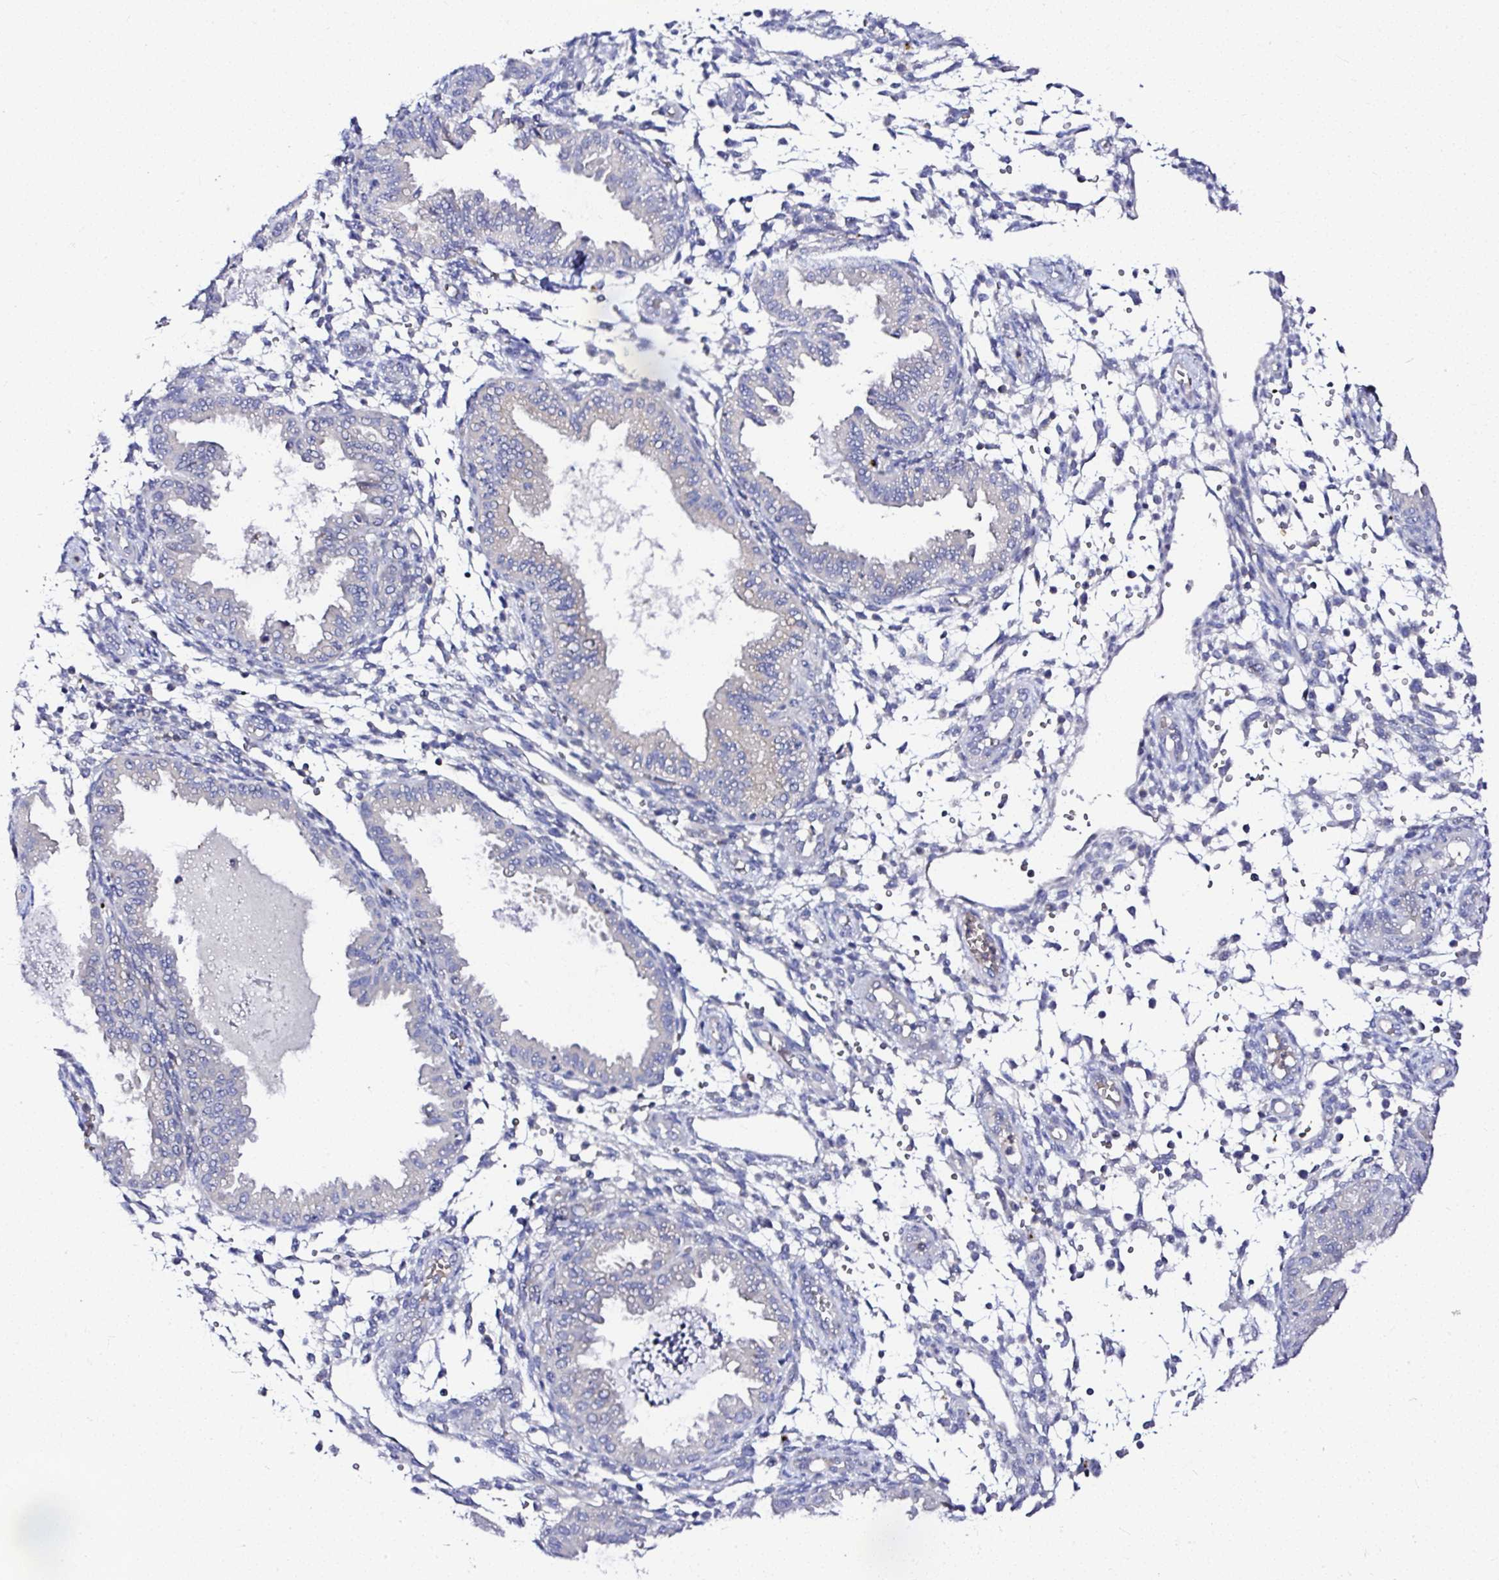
{"staining": {"intensity": "negative", "quantity": "none", "location": "none"}, "tissue": "endometrium", "cell_type": "Cells in endometrial stroma", "image_type": "normal", "snomed": [{"axis": "morphology", "description": "Normal tissue, NOS"}, {"axis": "topography", "description": "Endometrium"}], "caption": "High power microscopy image of an IHC photomicrograph of unremarkable endometrium, revealing no significant expression in cells in endometrial stroma.", "gene": "DEPDC5", "patient": {"sex": "female", "age": 33}}